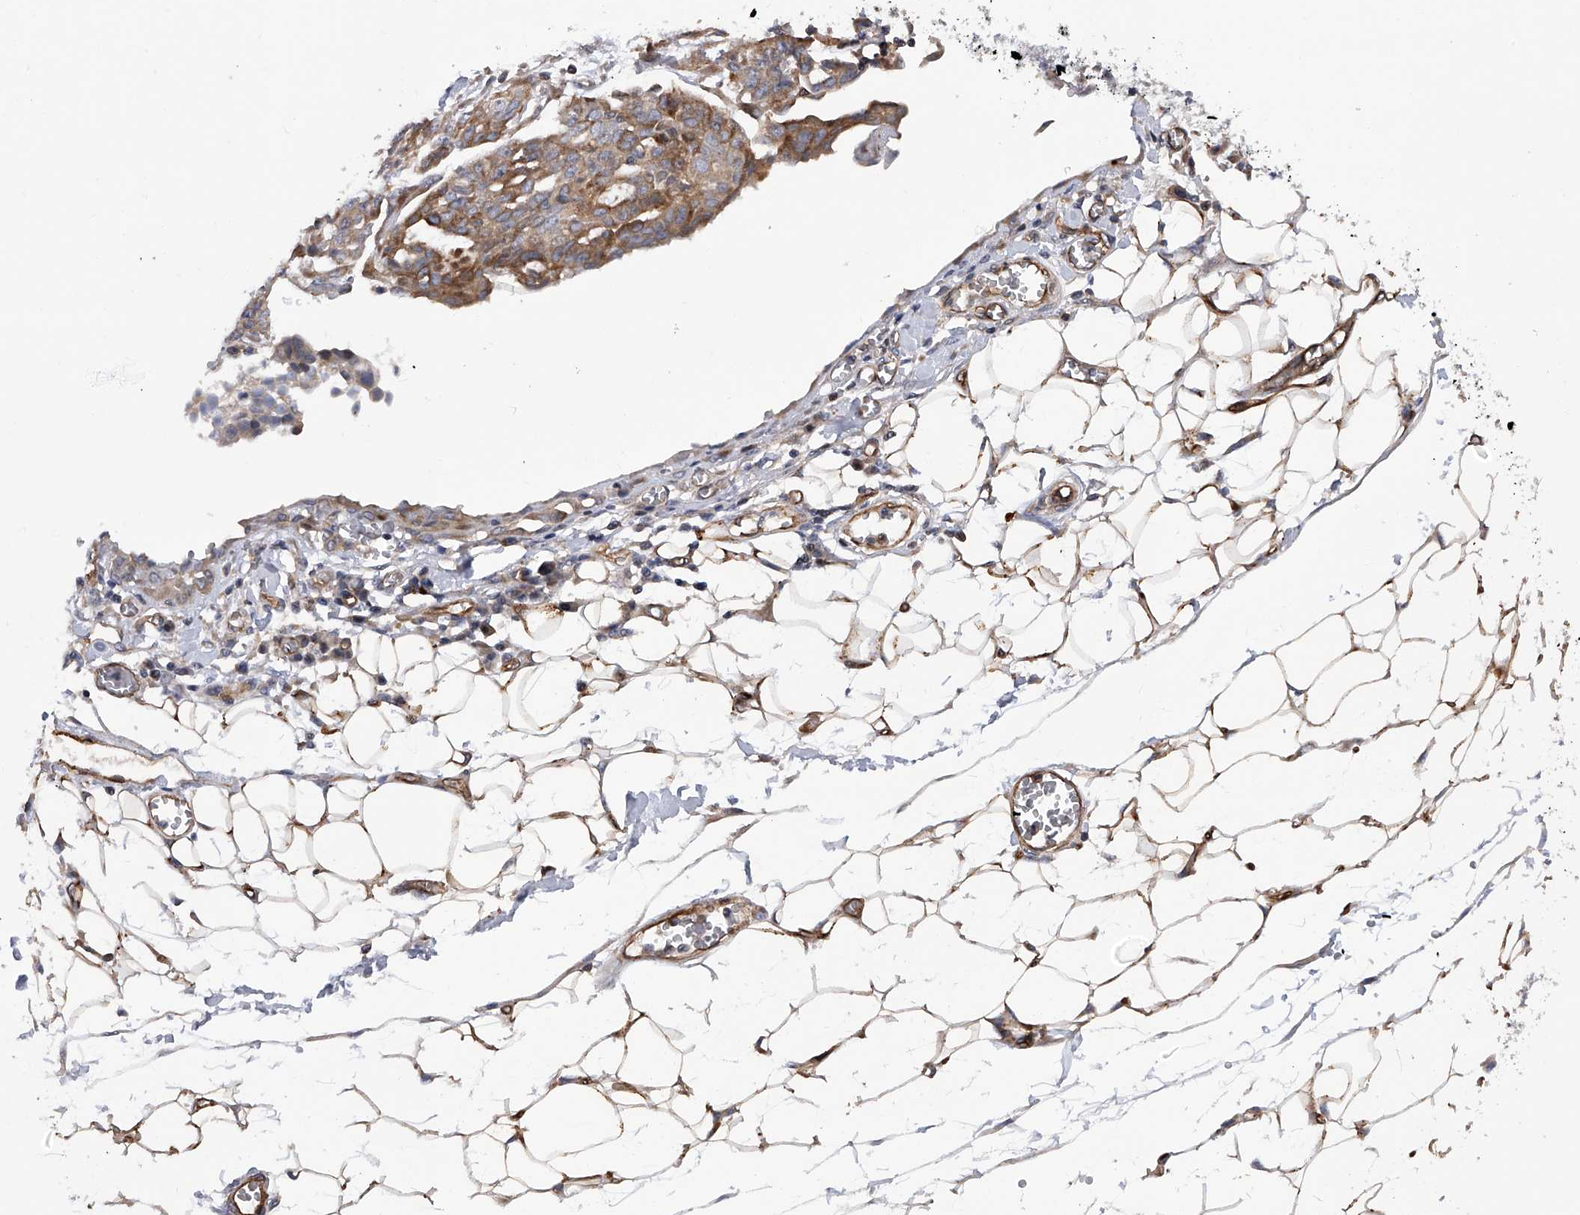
{"staining": {"intensity": "weak", "quantity": ">75%", "location": "cytoplasmic/membranous"}, "tissue": "ovarian cancer", "cell_type": "Tumor cells", "image_type": "cancer", "snomed": [{"axis": "morphology", "description": "Cystadenocarcinoma, serous, NOS"}, {"axis": "topography", "description": "Soft tissue"}, {"axis": "topography", "description": "Ovary"}], "caption": "A low amount of weak cytoplasmic/membranous staining is appreciated in approximately >75% of tumor cells in ovarian cancer tissue.", "gene": "PDSS2", "patient": {"sex": "female", "age": 57}}